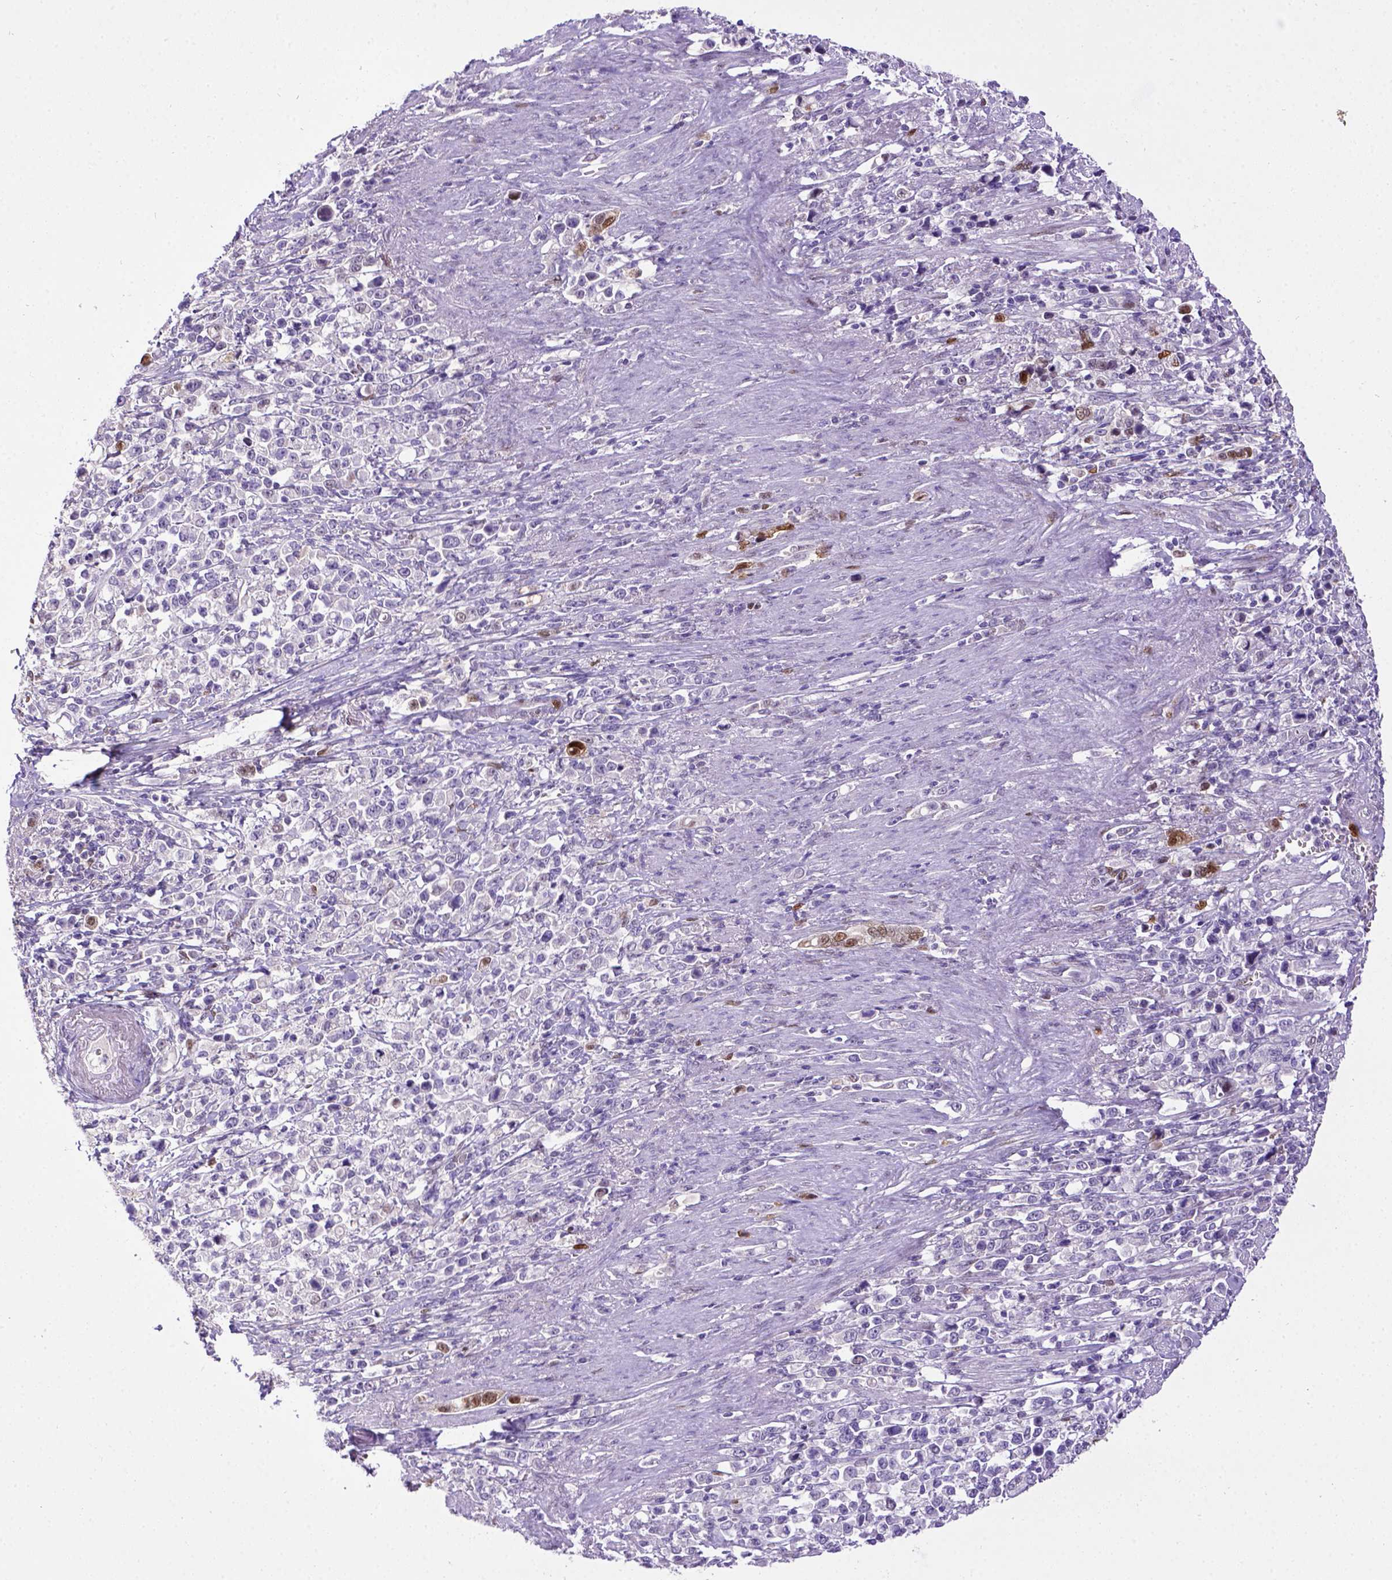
{"staining": {"intensity": "negative", "quantity": "none", "location": "none"}, "tissue": "stomach cancer", "cell_type": "Tumor cells", "image_type": "cancer", "snomed": [{"axis": "morphology", "description": "Adenocarcinoma, NOS"}, {"axis": "topography", "description": "Stomach"}], "caption": "This is an immunohistochemistry micrograph of human stomach cancer (adenocarcinoma). There is no staining in tumor cells.", "gene": "CDKN1A", "patient": {"sex": "male", "age": 63}}